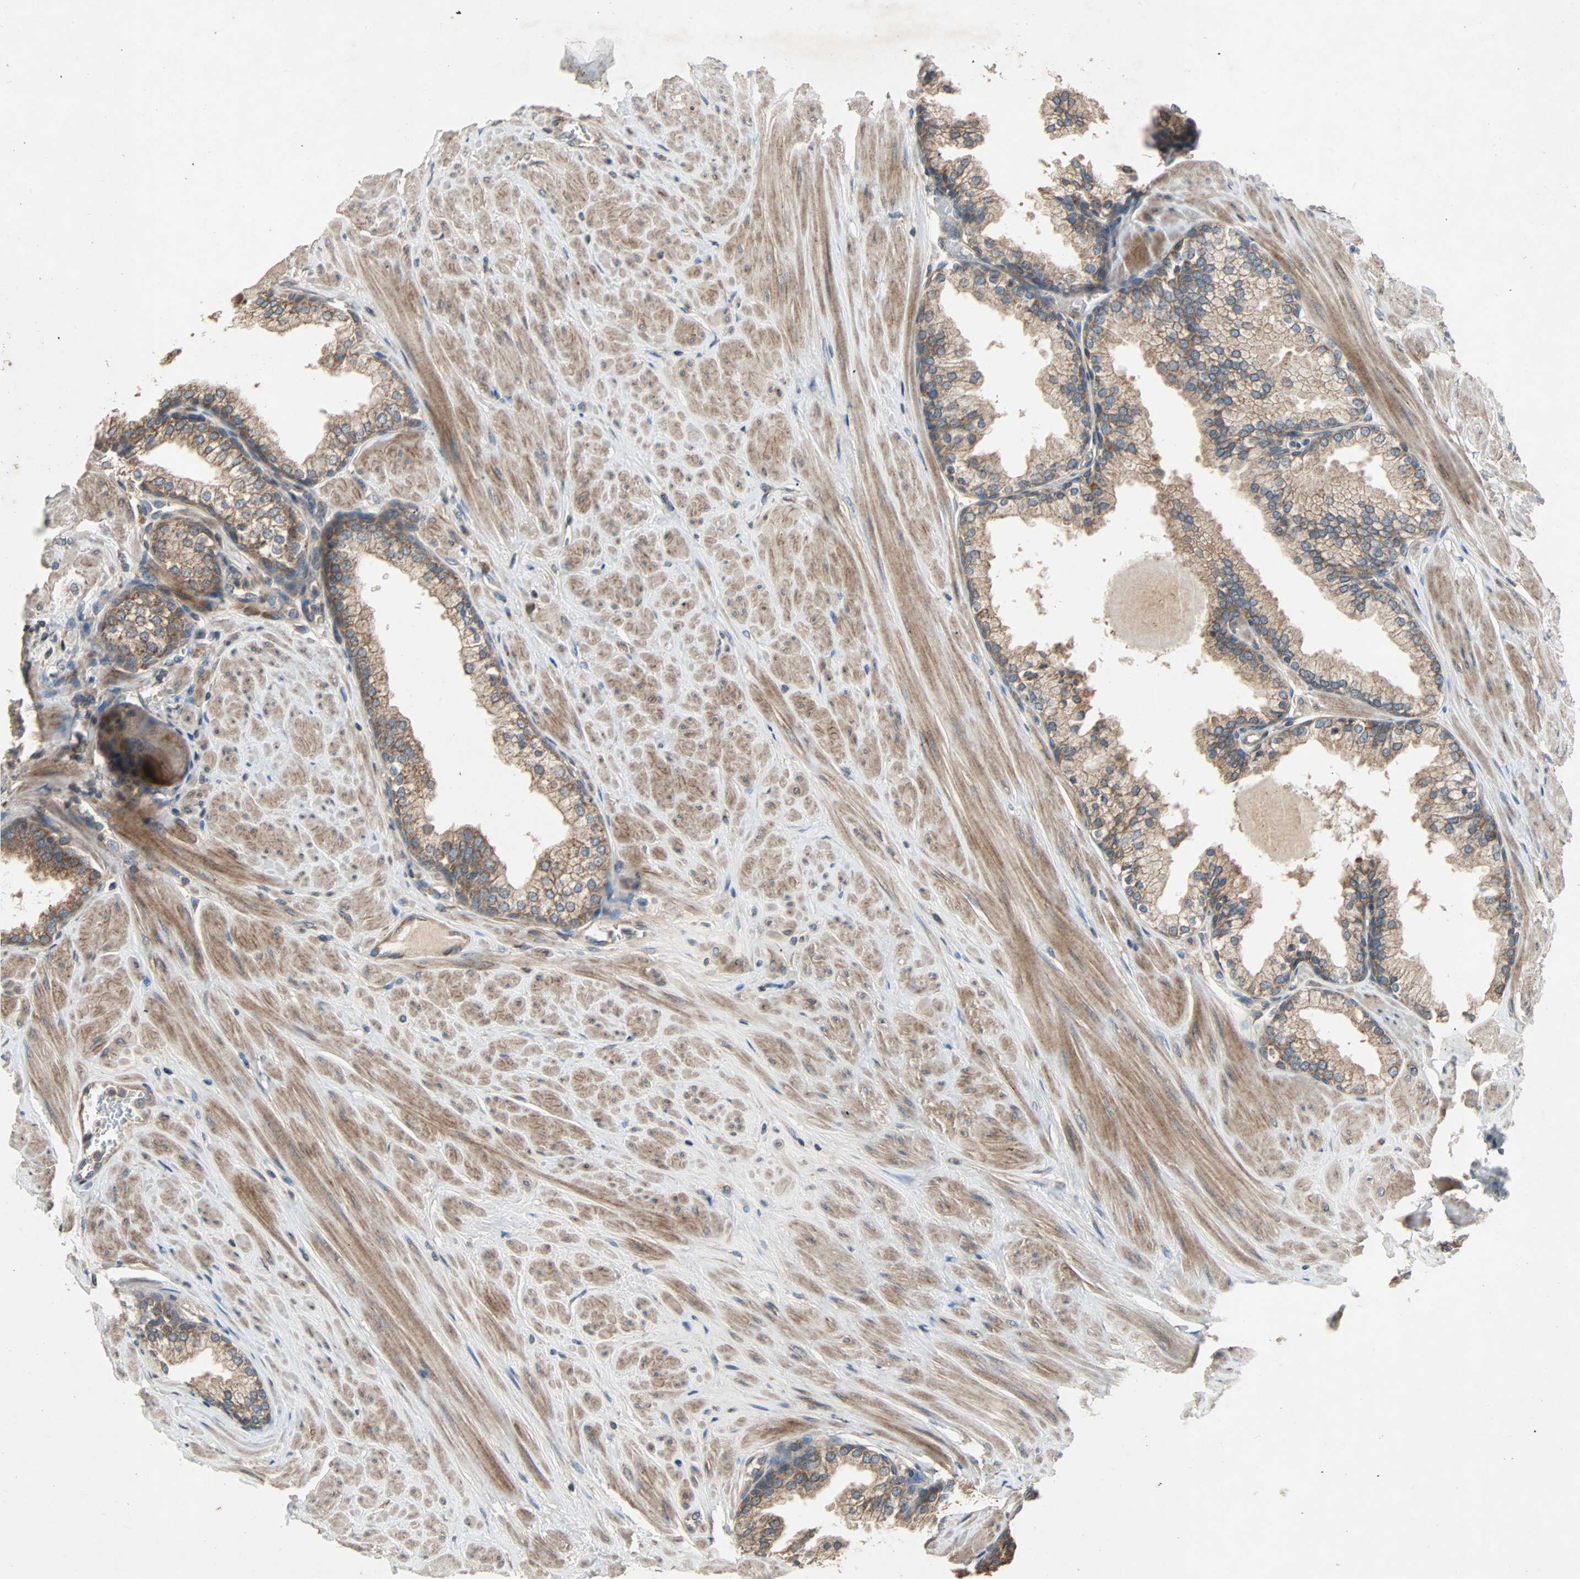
{"staining": {"intensity": "weak", "quantity": ">75%", "location": "cytoplasmic/membranous"}, "tissue": "prostate", "cell_type": "Glandular cells", "image_type": "normal", "snomed": [{"axis": "morphology", "description": "Normal tissue, NOS"}, {"axis": "topography", "description": "Prostate"}], "caption": "Protein staining displays weak cytoplasmic/membranous expression in about >75% of glandular cells in unremarkable prostate.", "gene": "XYLT1", "patient": {"sex": "male", "age": 51}}